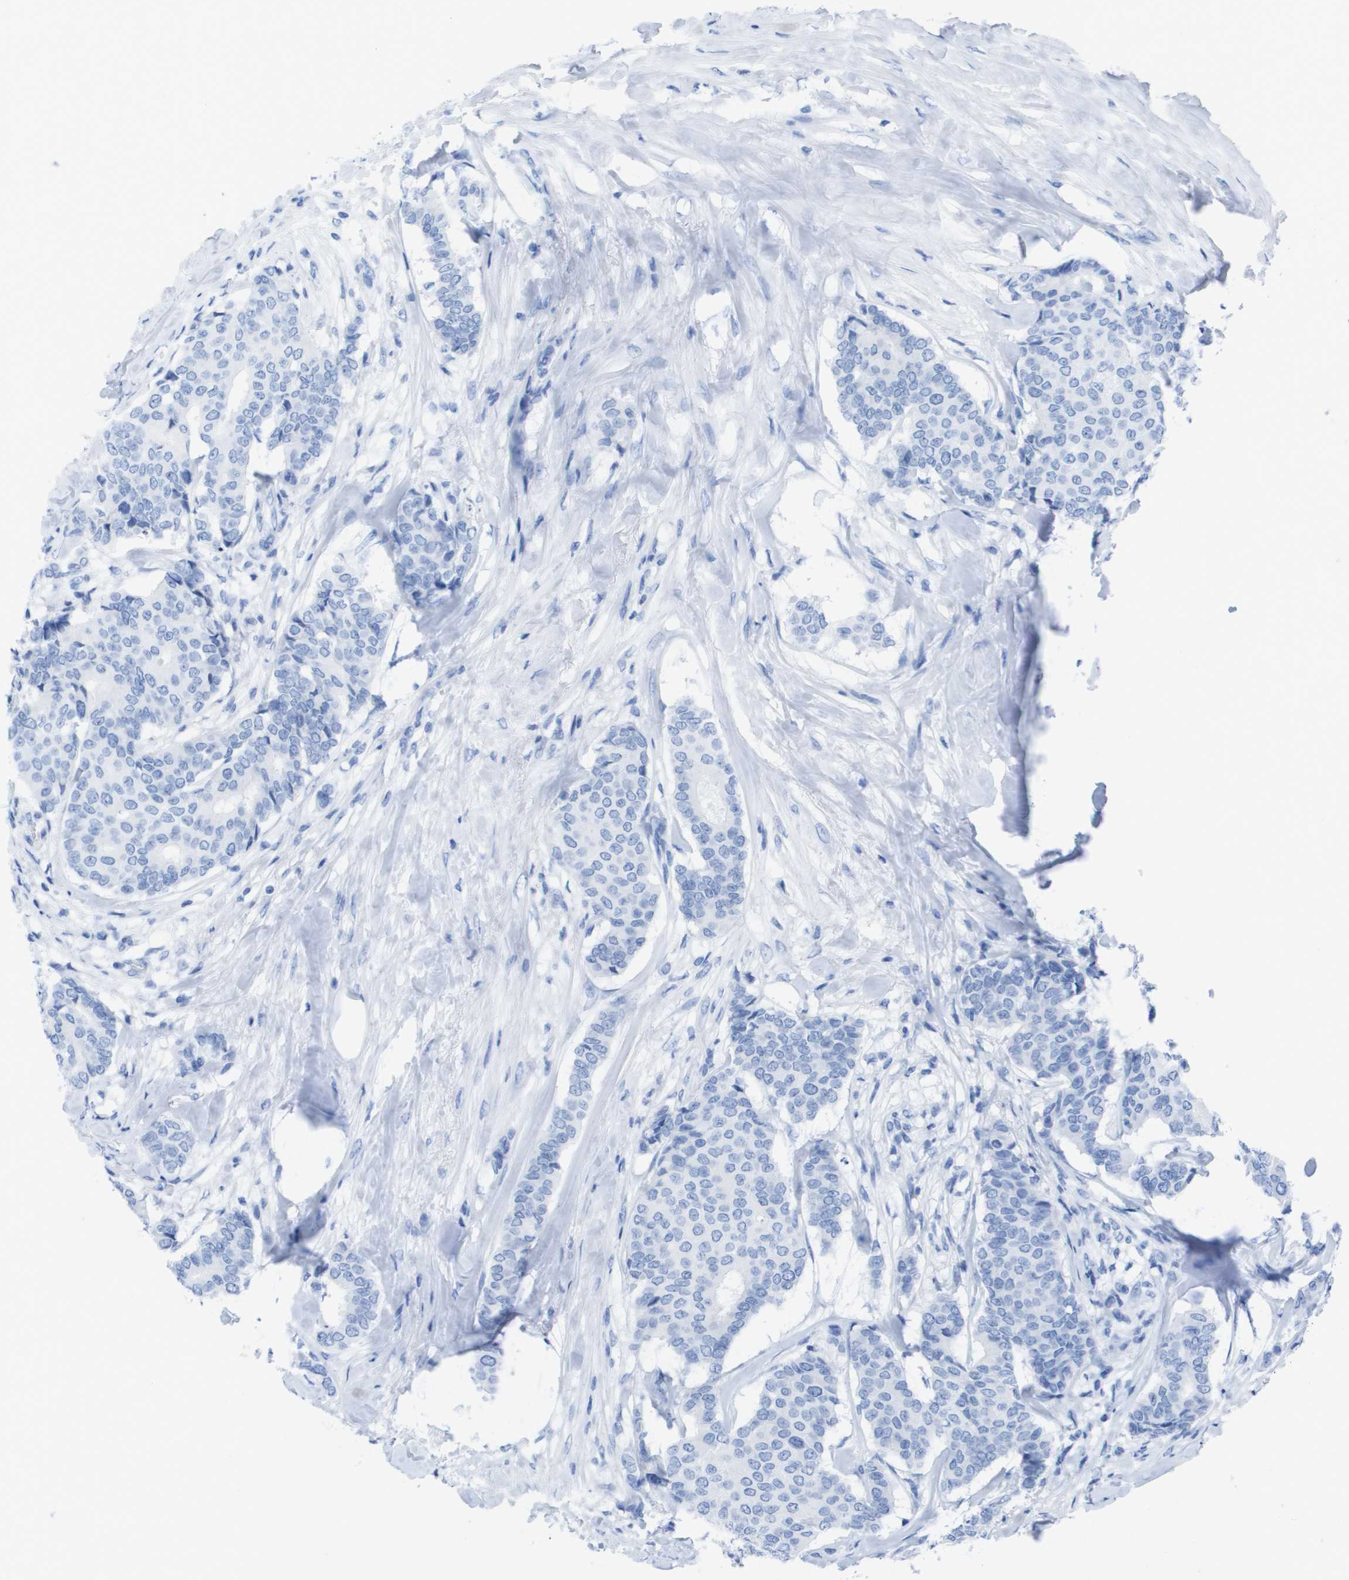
{"staining": {"intensity": "negative", "quantity": "none", "location": "none"}, "tissue": "breast cancer", "cell_type": "Tumor cells", "image_type": "cancer", "snomed": [{"axis": "morphology", "description": "Duct carcinoma"}, {"axis": "topography", "description": "Breast"}], "caption": "Tumor cells are negative for protein expression in human breast cancer. The staining is performed using DAB (3,3'-diaminobenzidine) brown chromogen with nuclei counter-stained in using hematoxylin.", "gene": "KCNA3", "patient": {"sex": "female", "age": 75}}